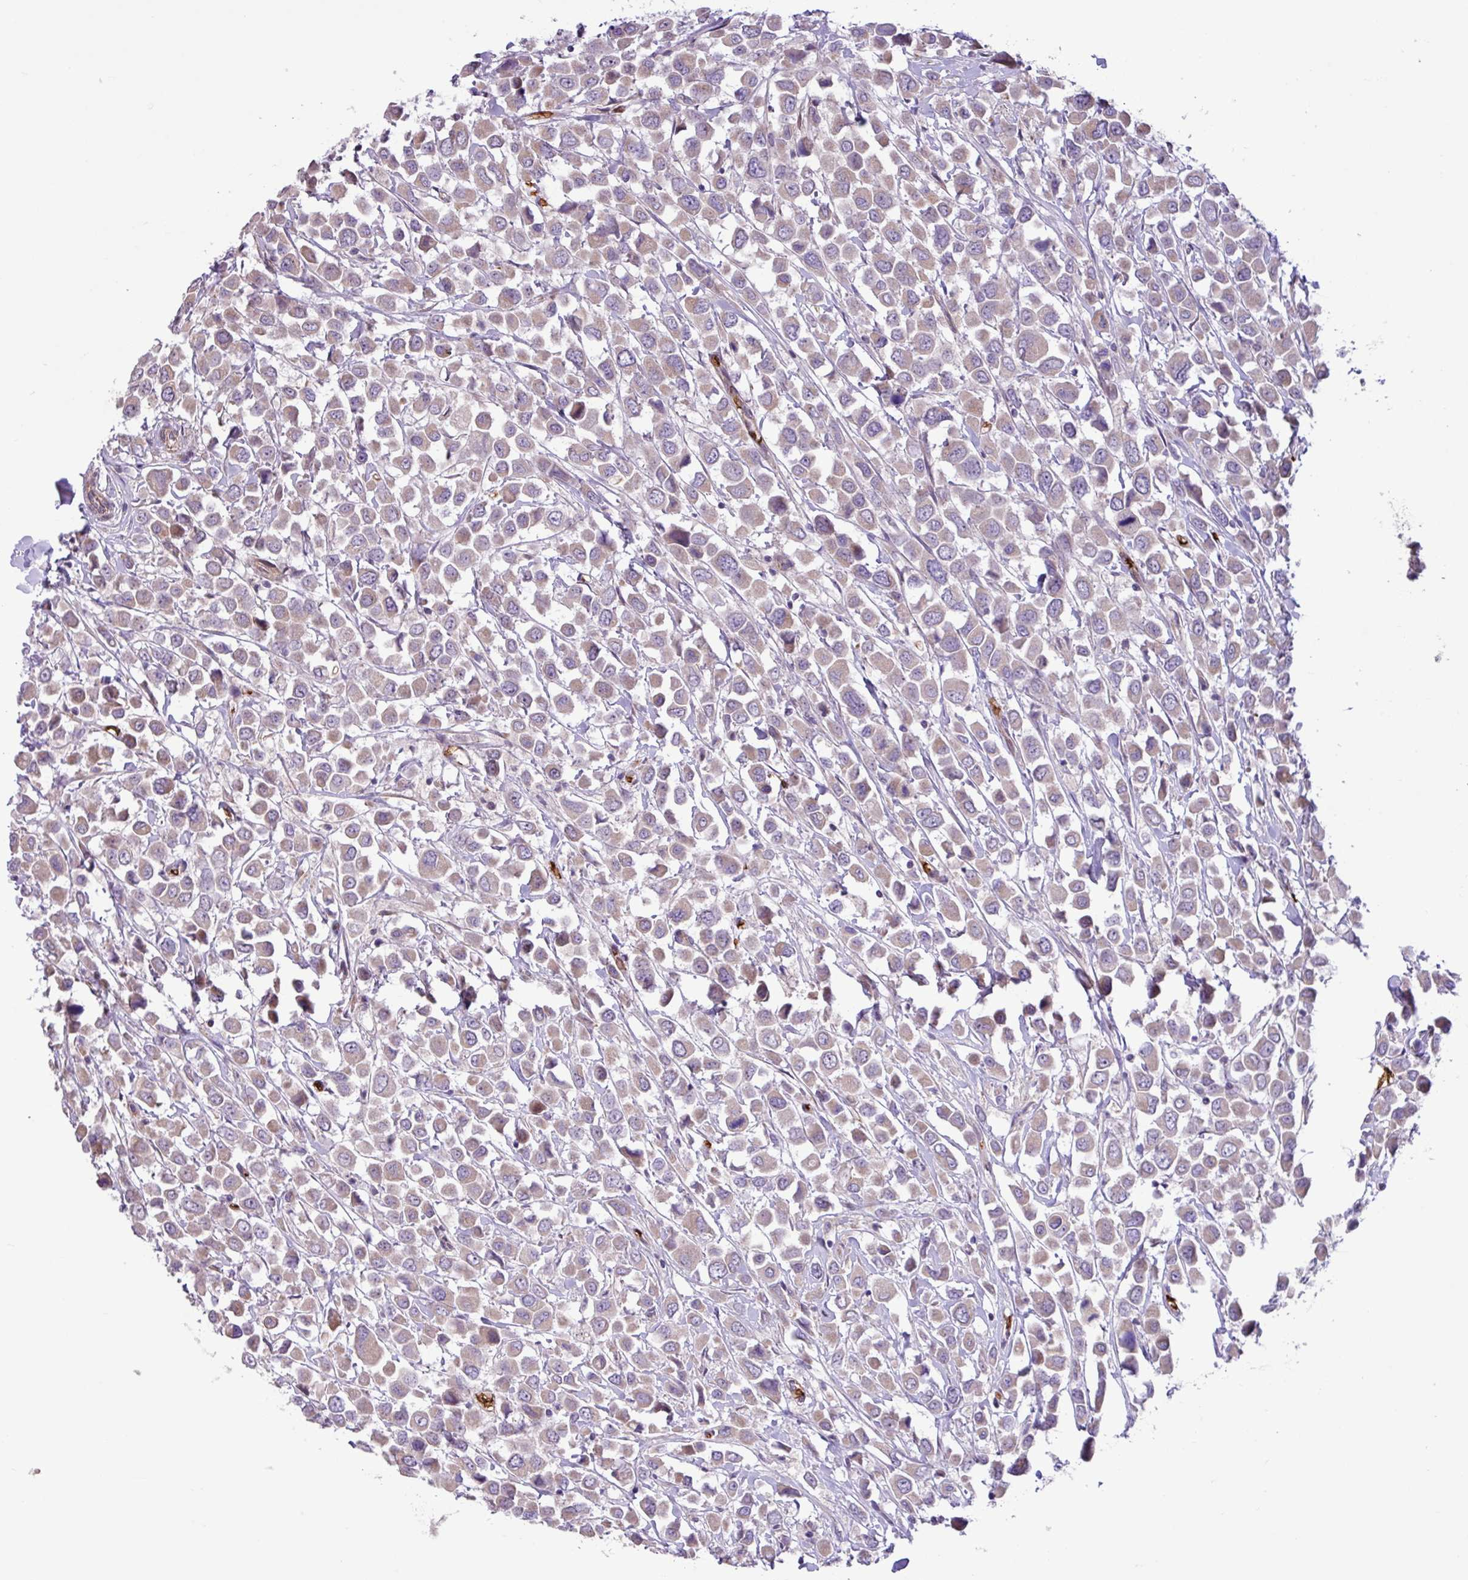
{"staining": {"intensity": "weak", "quantity": "25%-75%", "location": "cytoplasmic/membranous"}, "tissue": "breast cancer", "cell_type": "Tumor cells", "image_type": "cancer", "snomed": [{"axis": "morphology", "description": "Duct carcinoma"}, {"axis": "topography", "description": "Breast"}], "caption": "An image of intraductal carcinoma (breast) stained for a protein shows weak cytoplasmic/membranous brown staining in tumor cells.", "gene": "RAD21L1", "patient": {"sex": "female", "age": 61}}